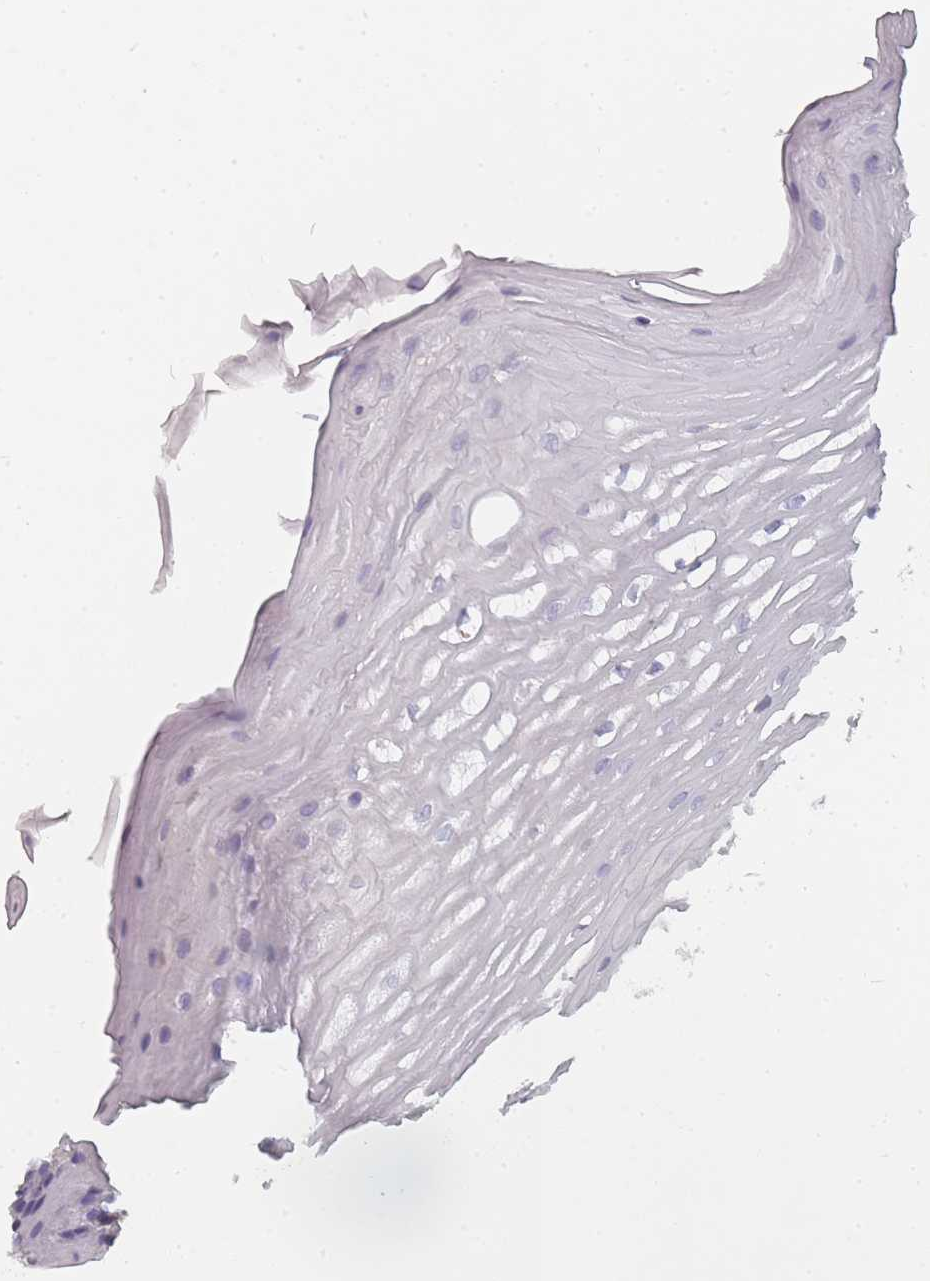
{"staining": {"intensity": "negative", "quantity": "none", "location": "none"}, "tissue": "oral mucosa", "cell_type": "Squamous epithelial cells", "image_type": "normal", "snomed": [{"axis": "morphology", "description": "Normal tissue, NOS"}, {"axis": "topography", "description": "Oral tissue"}], "caption": "Squamous epithelial cells are negative for protein expression in unremarkable human oral mucosa.", "gene": "SLC35E4", "patient": {"sex": "female", "age": 39}}